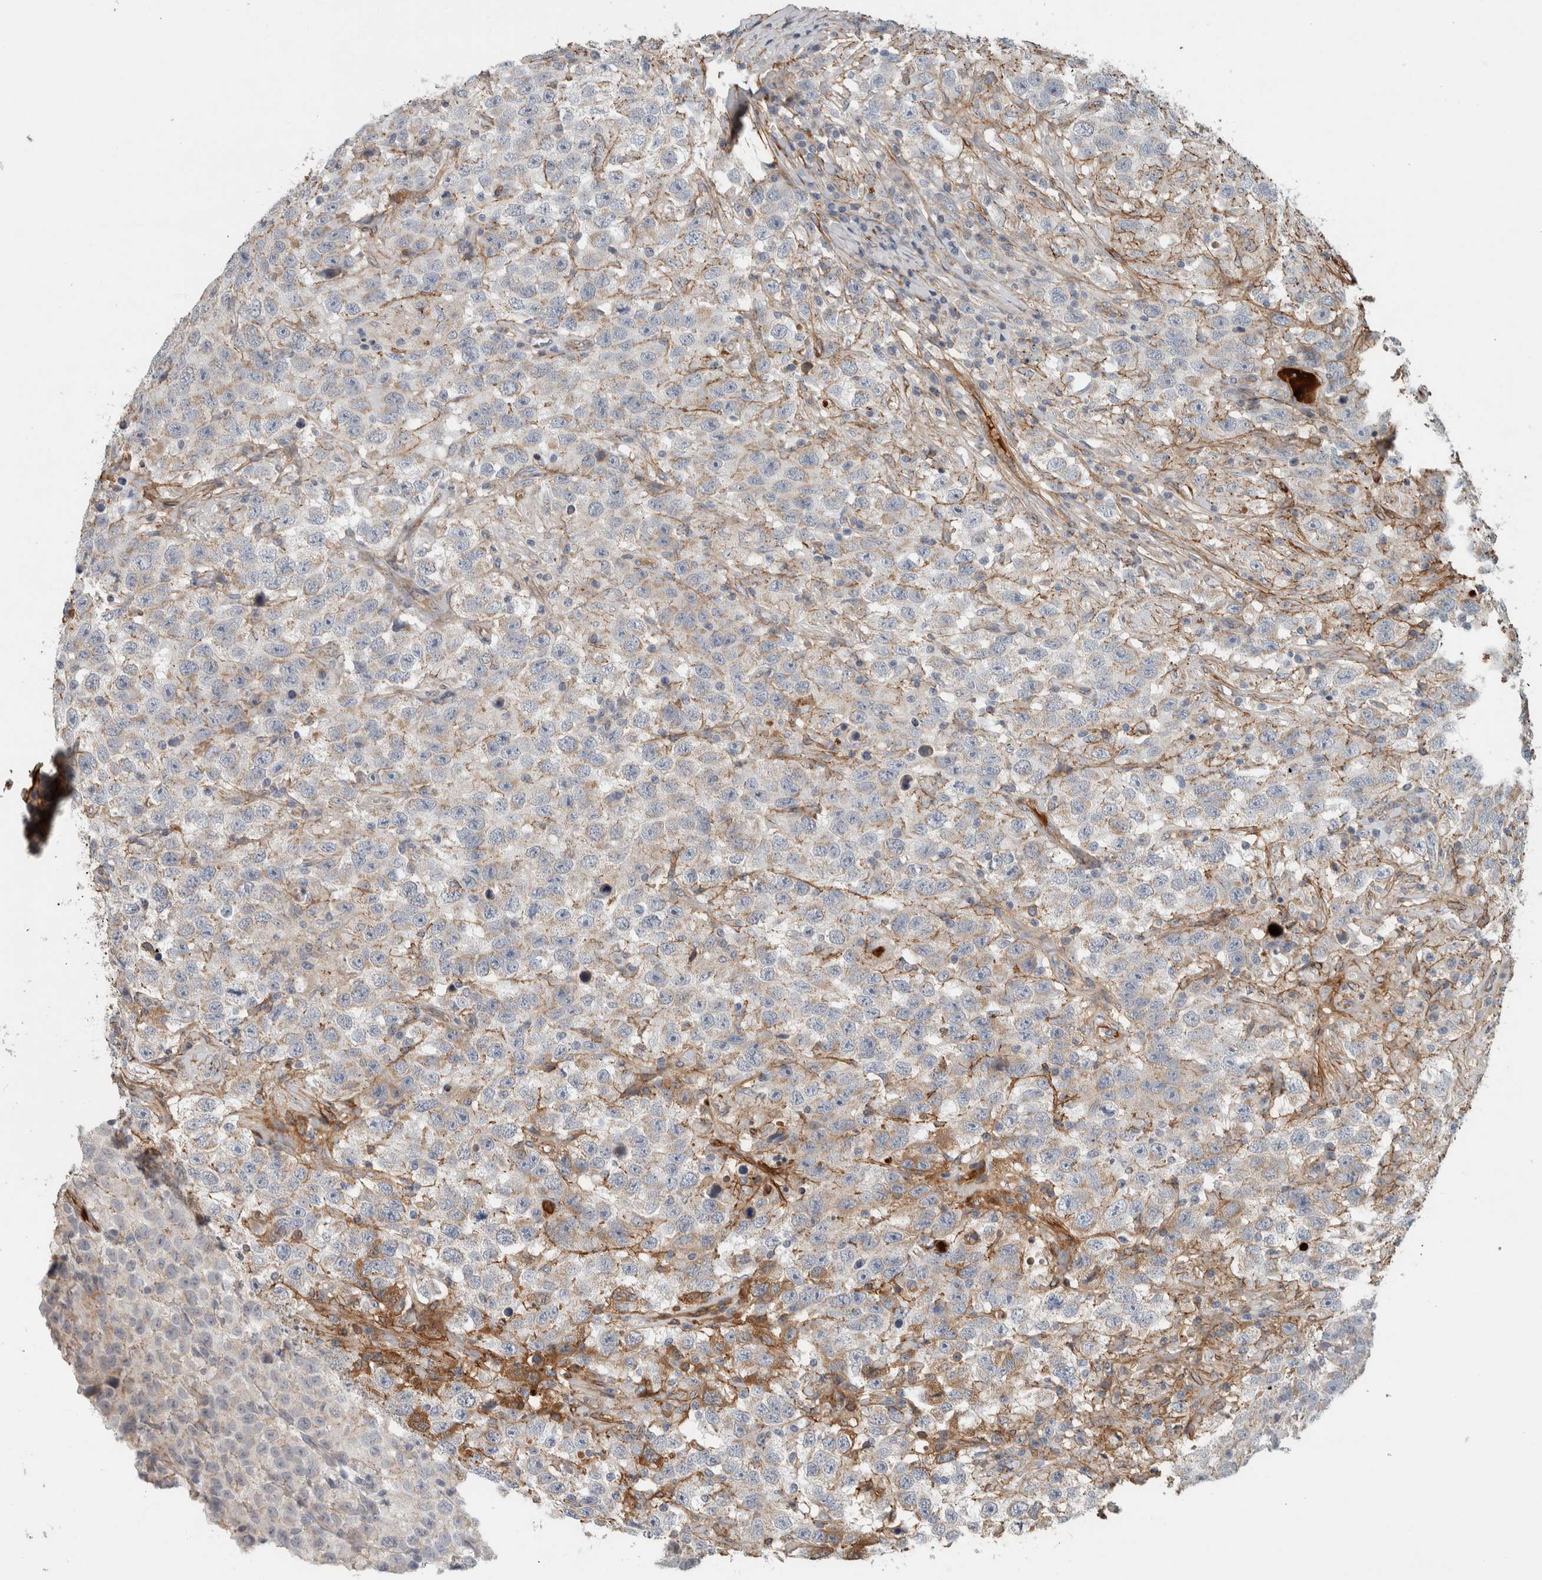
{"staining": {"intensity": "weak", "quantity": "25%-75%", "location": "cytoplasmic/membranous"}, "tissue": "testis cancer", "cell_type": "Tumor cells", "image_type": "cancer", "snomed": [{"axis": "morphology", "description": "Seminoma, NOS"}, {"axis": "topography", "description": "Testis"}], "caption": "Testis seminoma tissue shows weak cytoplasmic/membranous positivity in about 25%-75% of tumor cells, visualized by immunohistochemistry. (DAB IHC with brightfield microscopy, high magnification).", "gene": "FN1", "patient": {"sex": "male", "age": 41}}